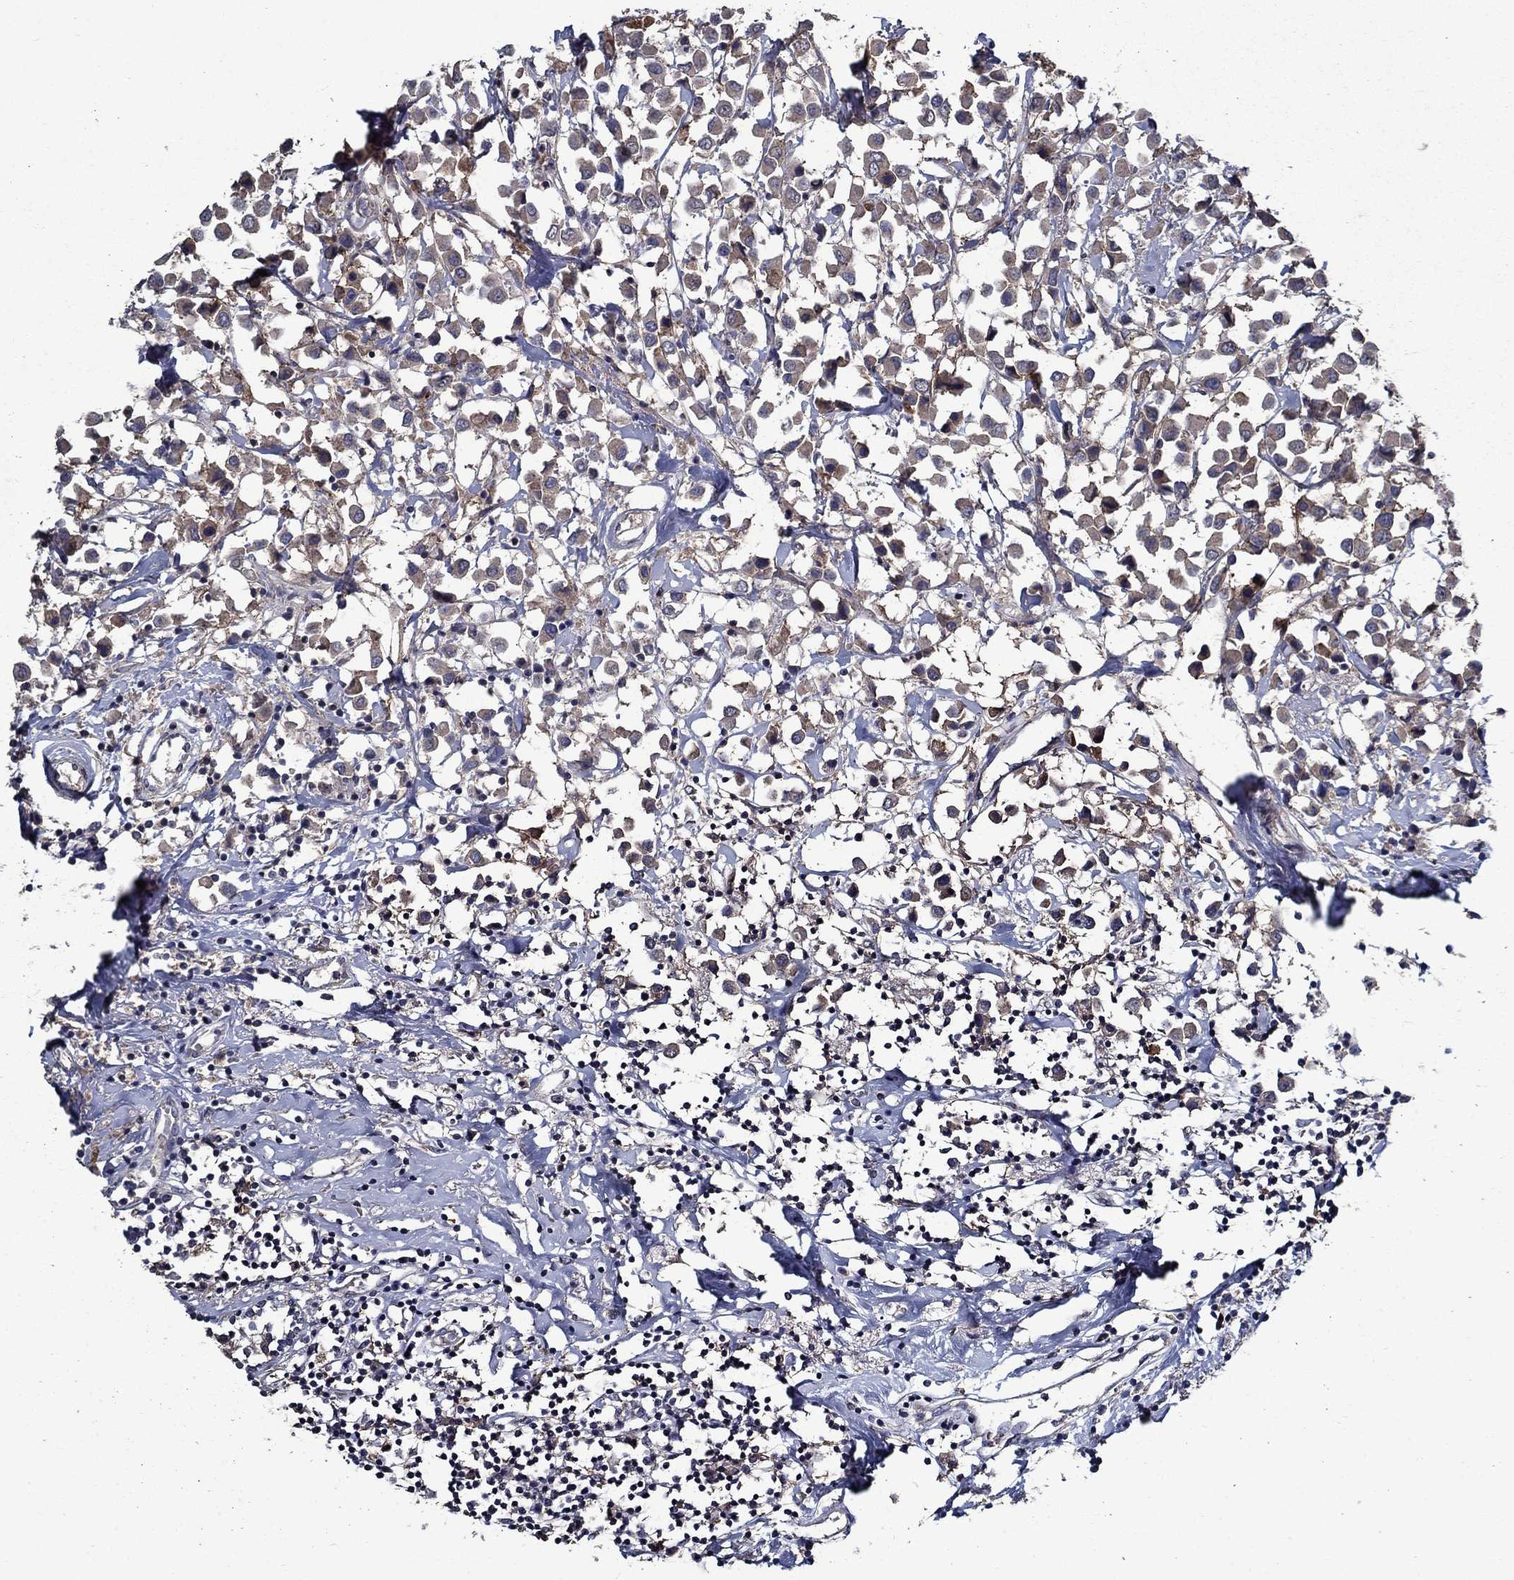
{"staining": {"intensity": "moderate", "quantity": "<25%", "location": "cytoplasmic/membranous"}, "tissue": "breast cancer", "cell_type": "Tumor cells", "image_type": "cancer", "snomed": [{"axis": "morphology", "description": "Duct carcinoma"}, {"axis": "topography", "description": "Breast"}], "caption": "Moderate cytoplasmic/membranous staining is appreciated in approximately <25% of tumor cells in infiltrating ductal carcinoma (breast).", "gene": "SLC44A1", "patient": {"sex": "female", "age": 61}}